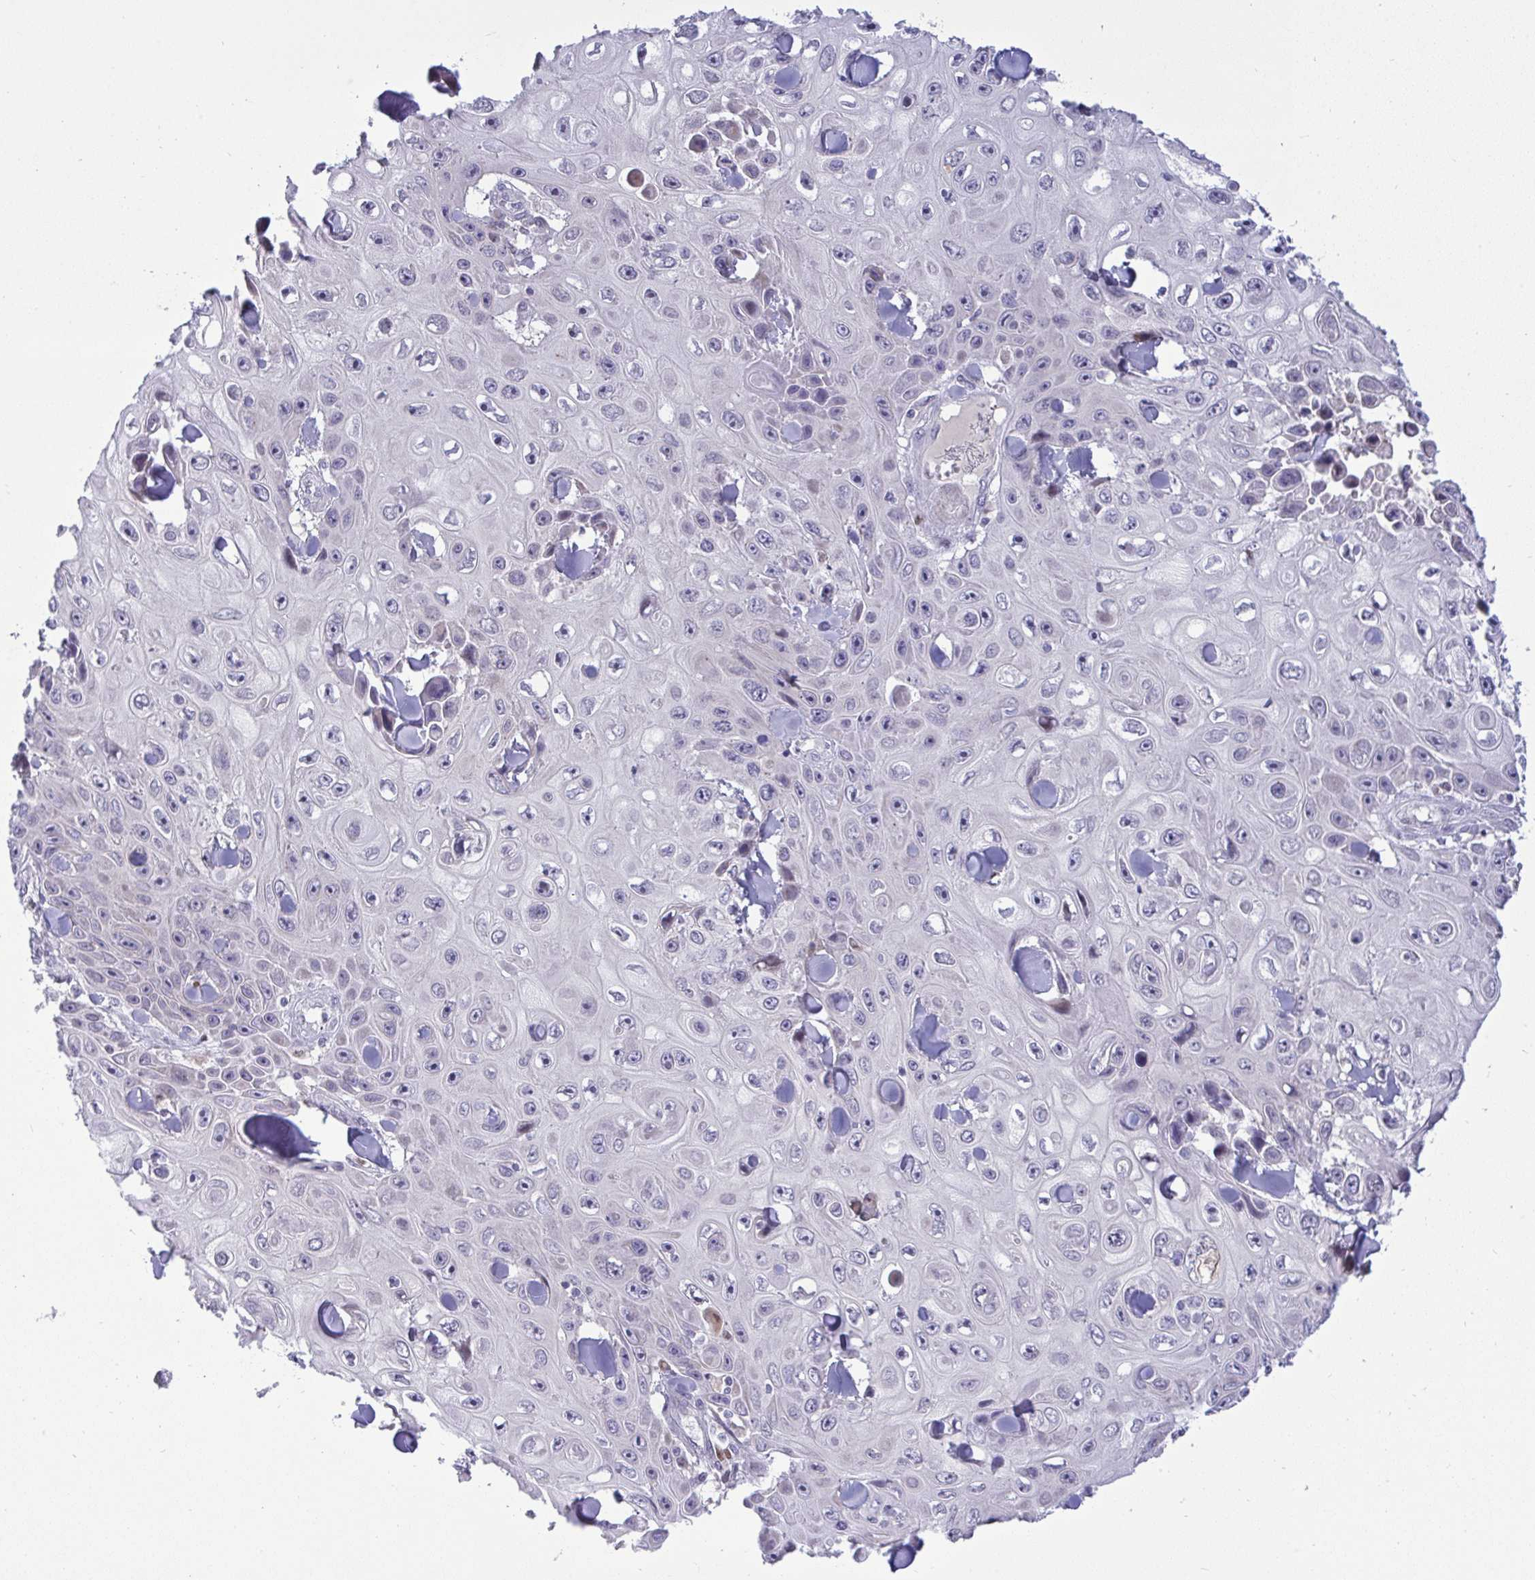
{"staining": {"intensity": "negative", "quantity": "none", "location": "none"}, "tissue": "skin cancer", "cell_type": "Tumor cells", "image_type": "cancer", "snomed": [{"axis": "morphology", "description": "Squamous cell carcinoma, NOS"}, {"axis": "topography", "description": "Skin"}], "caption": "Immunohistochemical staining of human skin cancer shows no significant positivity in tumor cells.", "gene": "EPOP", "patient": {"sex": "male", "age": 82}}